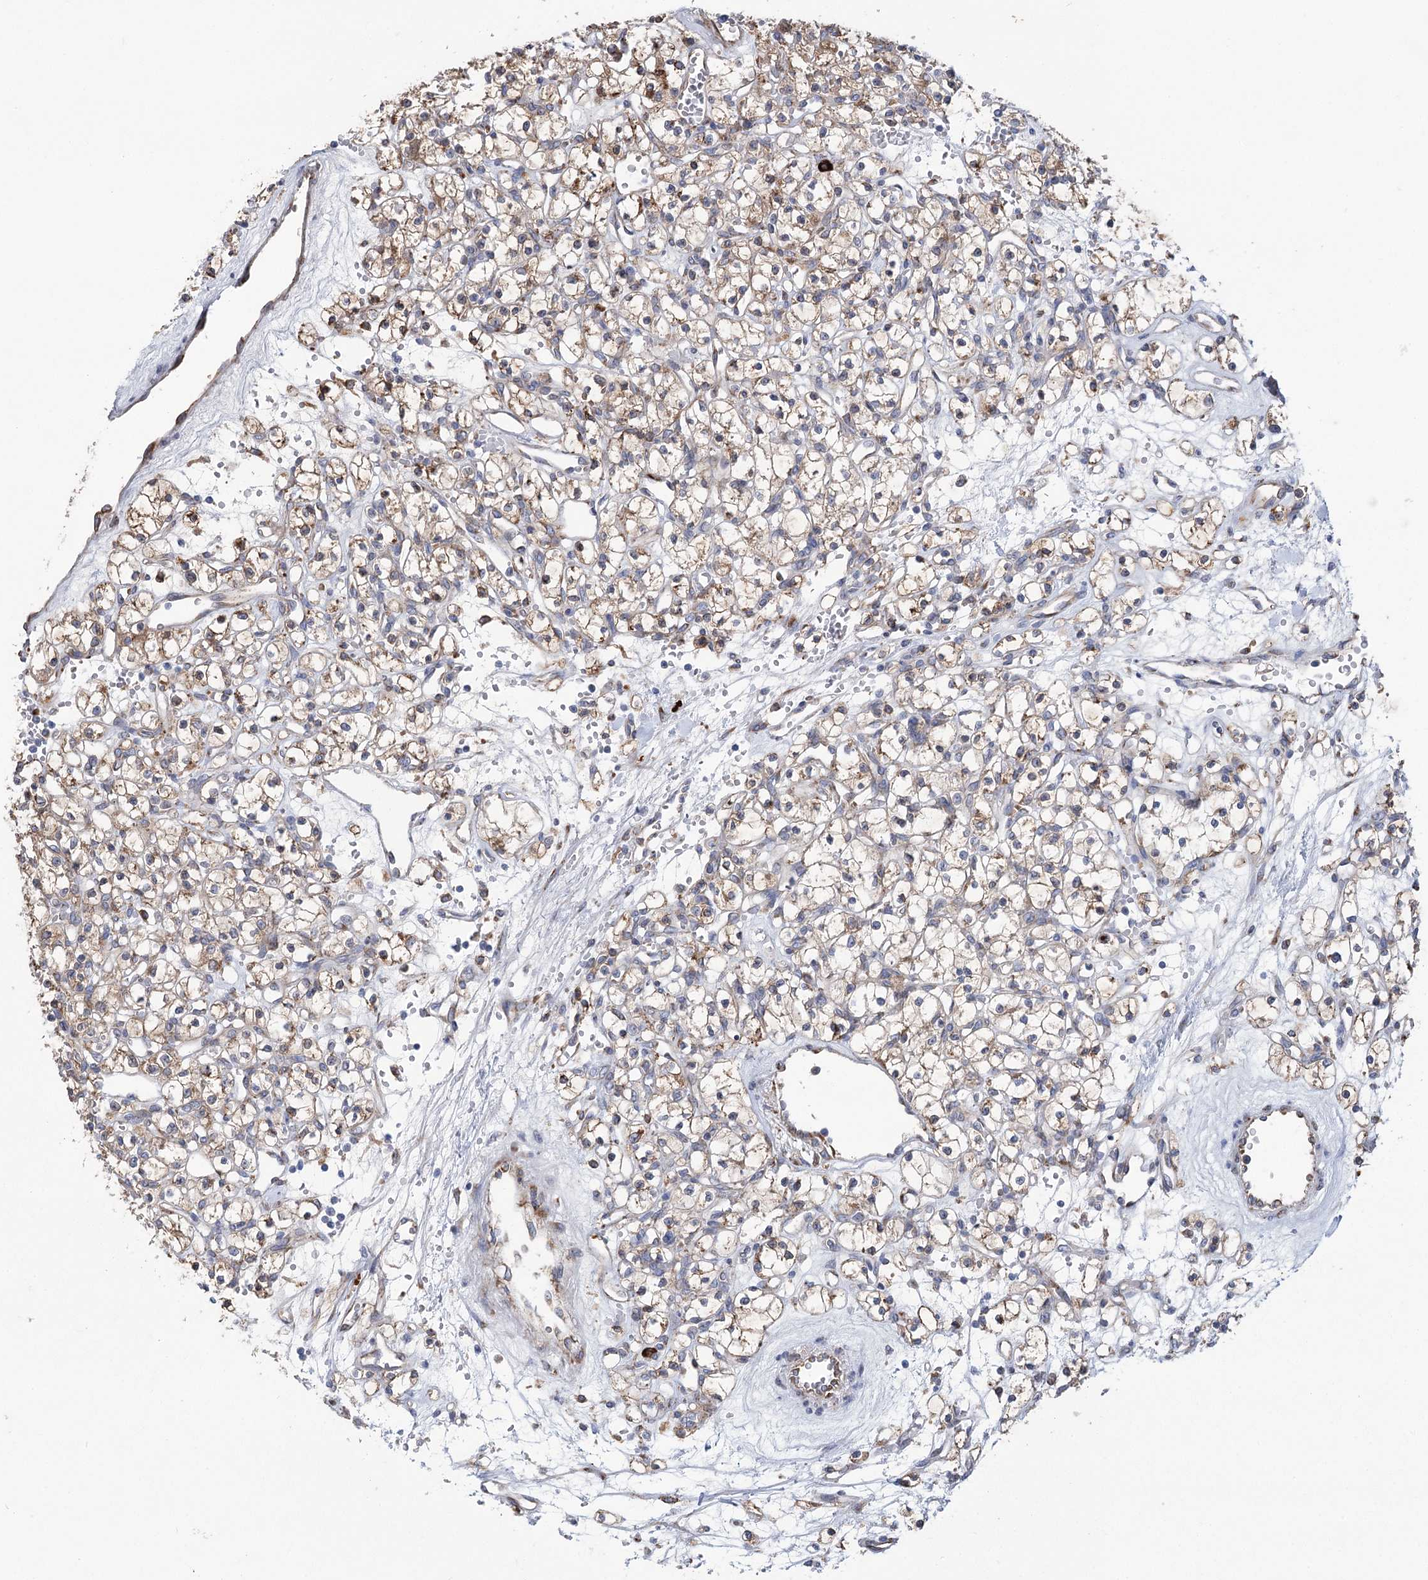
{"staining": {"intensity": "moderate", "quantity": "25%-75%", "location": "cytoplasmic/membranous"}, "tissue": "renal cancer", "cell_type": "Tumor cells", "image_type": "cancer", "snomed": [{"axis": "morphology", "description": "Adenocarcinoma, NOS"}, {"axis": "topography", "description": "Kidney"}], "caption": "Immunohistochemistry (IHC) photomicrograph of neoplastic tissue: human adenocarcinoma (renal) stained using immunohistochemistry shows medium levels of moderate protein expression localized specifically in the cytoplasmic/membranous of tumor cells, appearing as a cytoplasmic/membranous brown color.", "gene": "METTL24", "patient": {"sex": "female", "age": 59}}